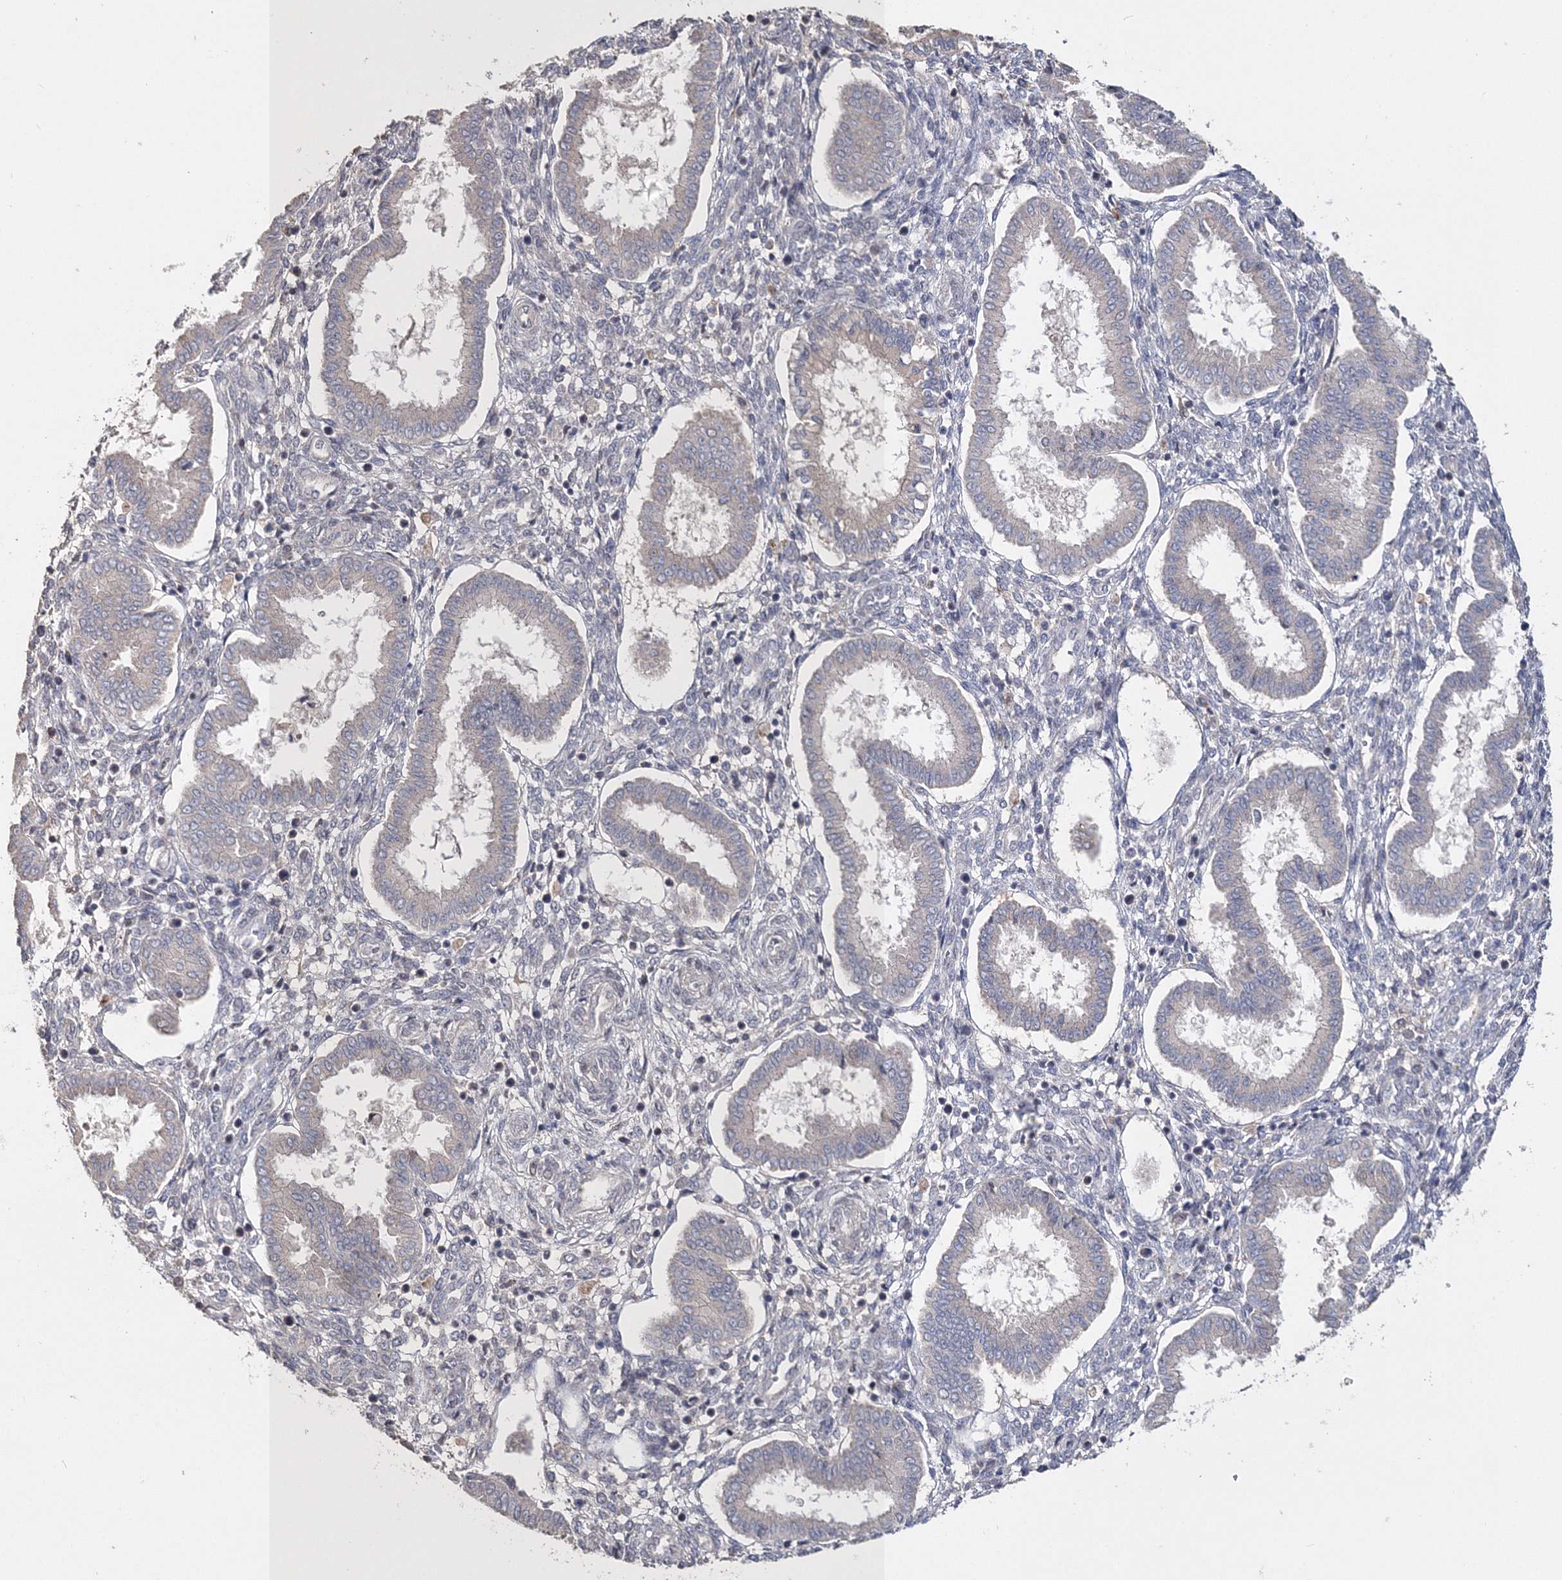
{"staining": {"intensity": "negative", "quantity": "none", "location": "none"}, "tissue": "endometrium", "cell_type": "Cells in endometrial stroma", "image_type": "normal", "snomed": [{"axis": "morphology", "description": "Normal tissue, NOS"}, {"axis": "topography", "description": "Endometrium"}], "caption": "Photomicrograph shows no significant protein positivity in cells in endometrial stroma of benign endometrium. (DAB (3,3'-diaminobenzidine) immunohistochemistry, high magnification).", "gene": "GJB5", "patient": {"sex": "female", "age": 24}}